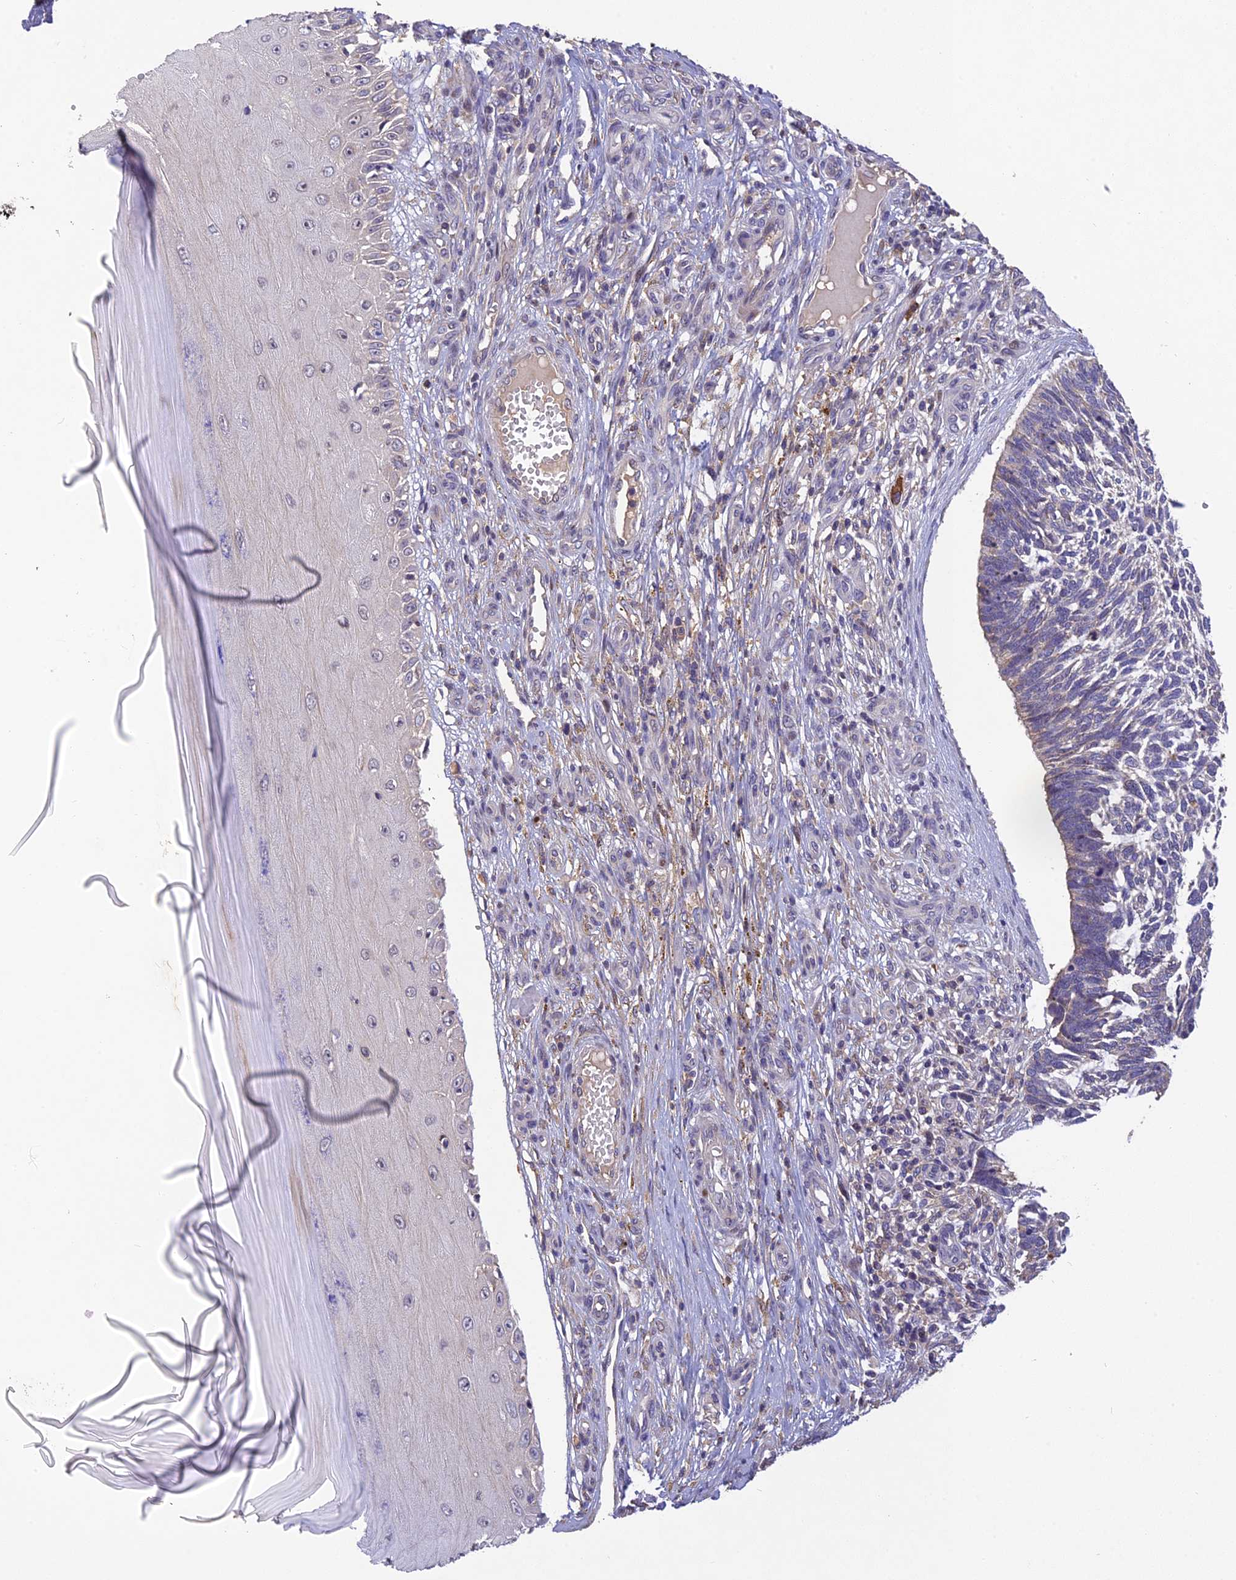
{"staining": {"intensity": "negative", "quantity": "none", "location": "none"}, "tissue": "skin cancer", "cell_type": "Tumor cells", "image_type": "cancer", "snomed": [{"axis": "morphology", "description": "Basal cell carcinoma"}, {"axis": "topography", "description": "Skin"}], "caption": "The photomicrograph shows no significant positivity in tumor cells of skin basal cell carcinoma.", "gene": "DENND5B", "patient": {"sex": "male", "age": 88}}